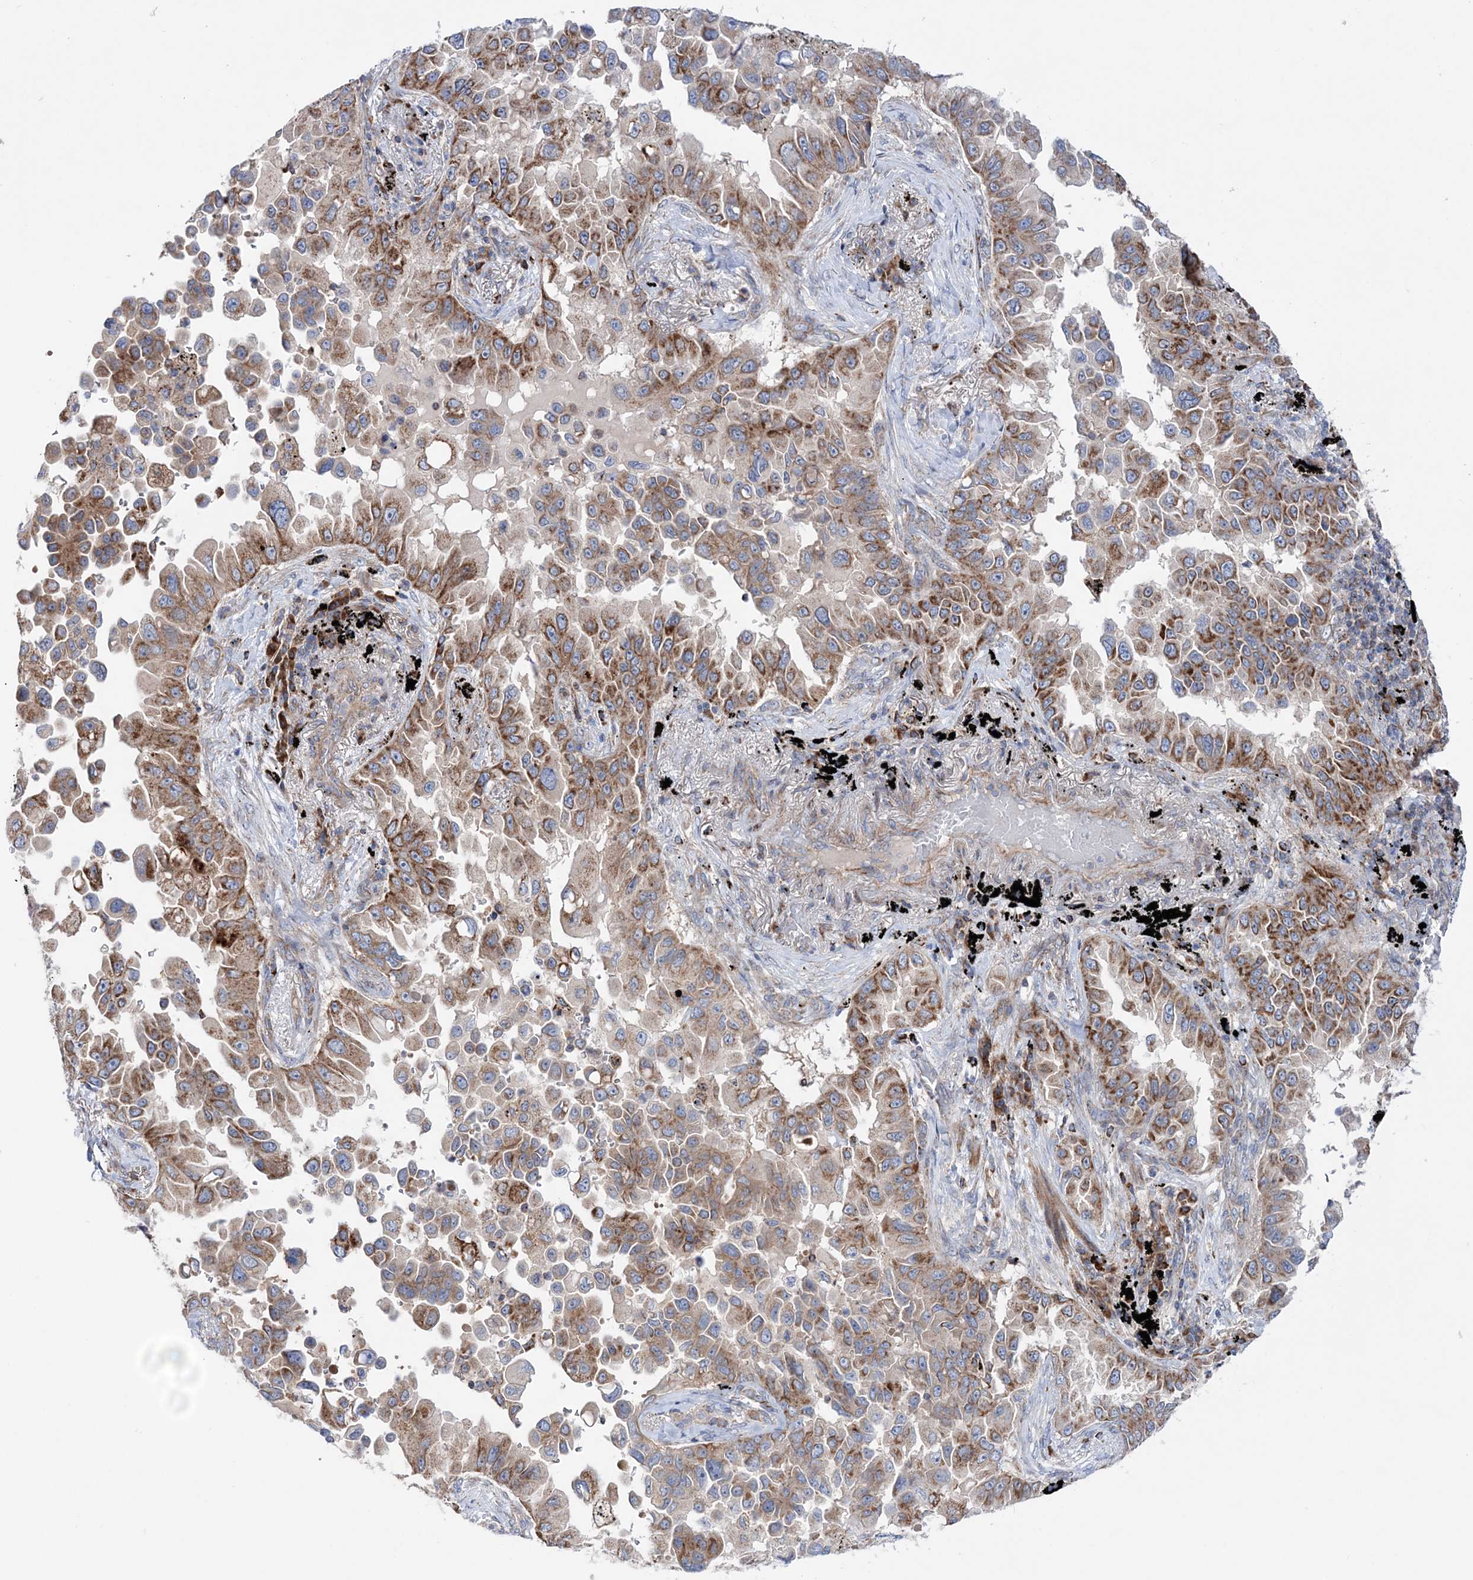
{"staining": {"intensity": "moderate", "quantity": ">75%", "location": "cytoplasmic/membranous"}, "tissue": "lung cancer", "cell_type": "Tumor cells", "image_type": "cancer", "snomed": [{"axis": "morphology", "description": "Adenocarcinoma, NOS"}, {"axis": "topography", "description": "Lung"}], "caption": "Moderate cytoplasmic/membranous positivity is present in approximately >75% of tumor cells in lung adenocarcinoma.", "gene": "NGLY1", "patient": {"sex": "female", "age": 67}}